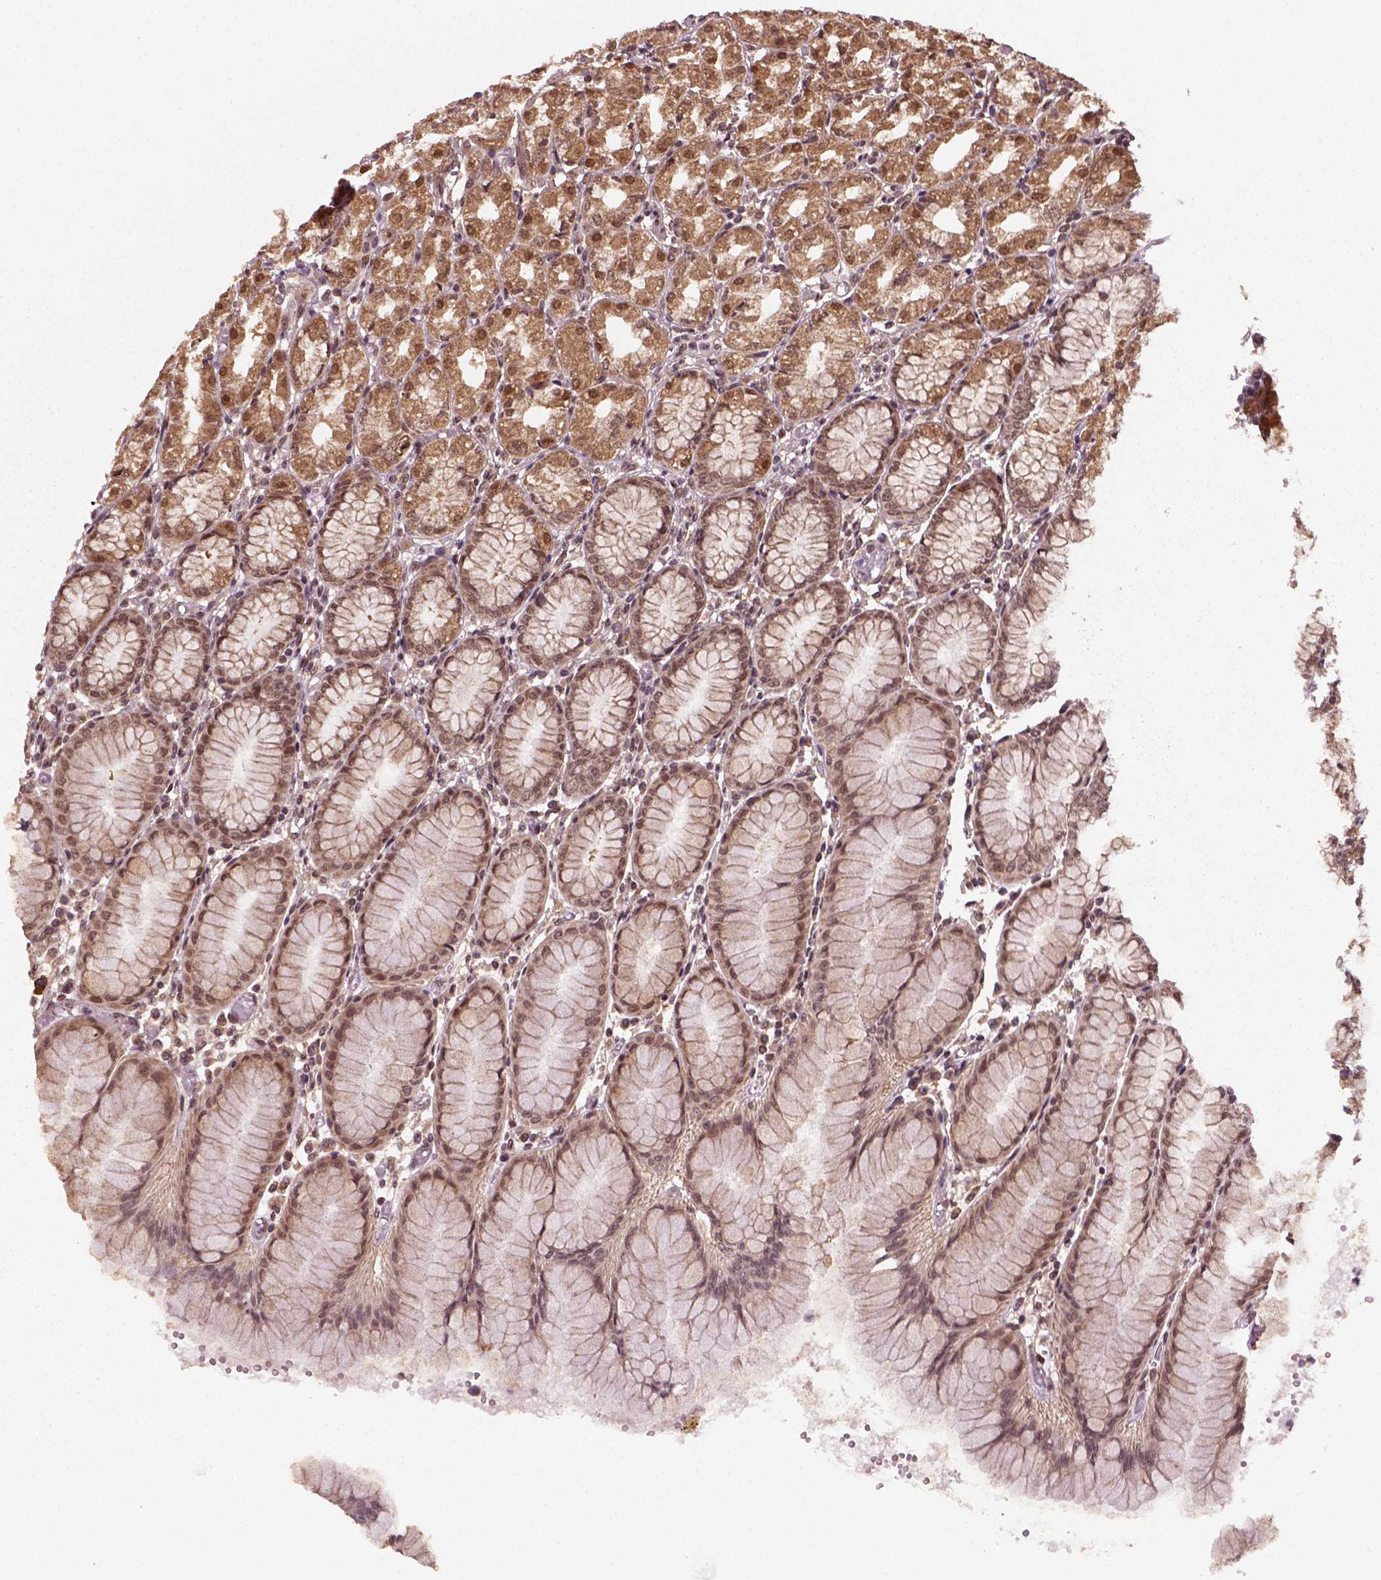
{"staining": {"intensity": "moderate", "quantity": ">75%", "location": "cytoplasmic/membranous,nuclear"}, "tissue": "stomach", "cell_type": "Glandular cells", "image_type": "normal", "snomed": [{"axis": "morphology", "description": "Normal tissue, NOS"}, {"axis": "topography", "description": "Stomach"}], "caption": "IHC staining of normal stomach, which shows medium levels of moderate cytoplasmic/membranous,nuclear expression in about >75% of glandular cells indicating moderate cytoplasmic/membranous,nuclear protein expression. The staining was performed using DAB (brown) for protein detection and nuclei were counterstained in hematoxylin (blue).", "gene": "NUDT9", "patient": {"sex": "female", "age": 57}}